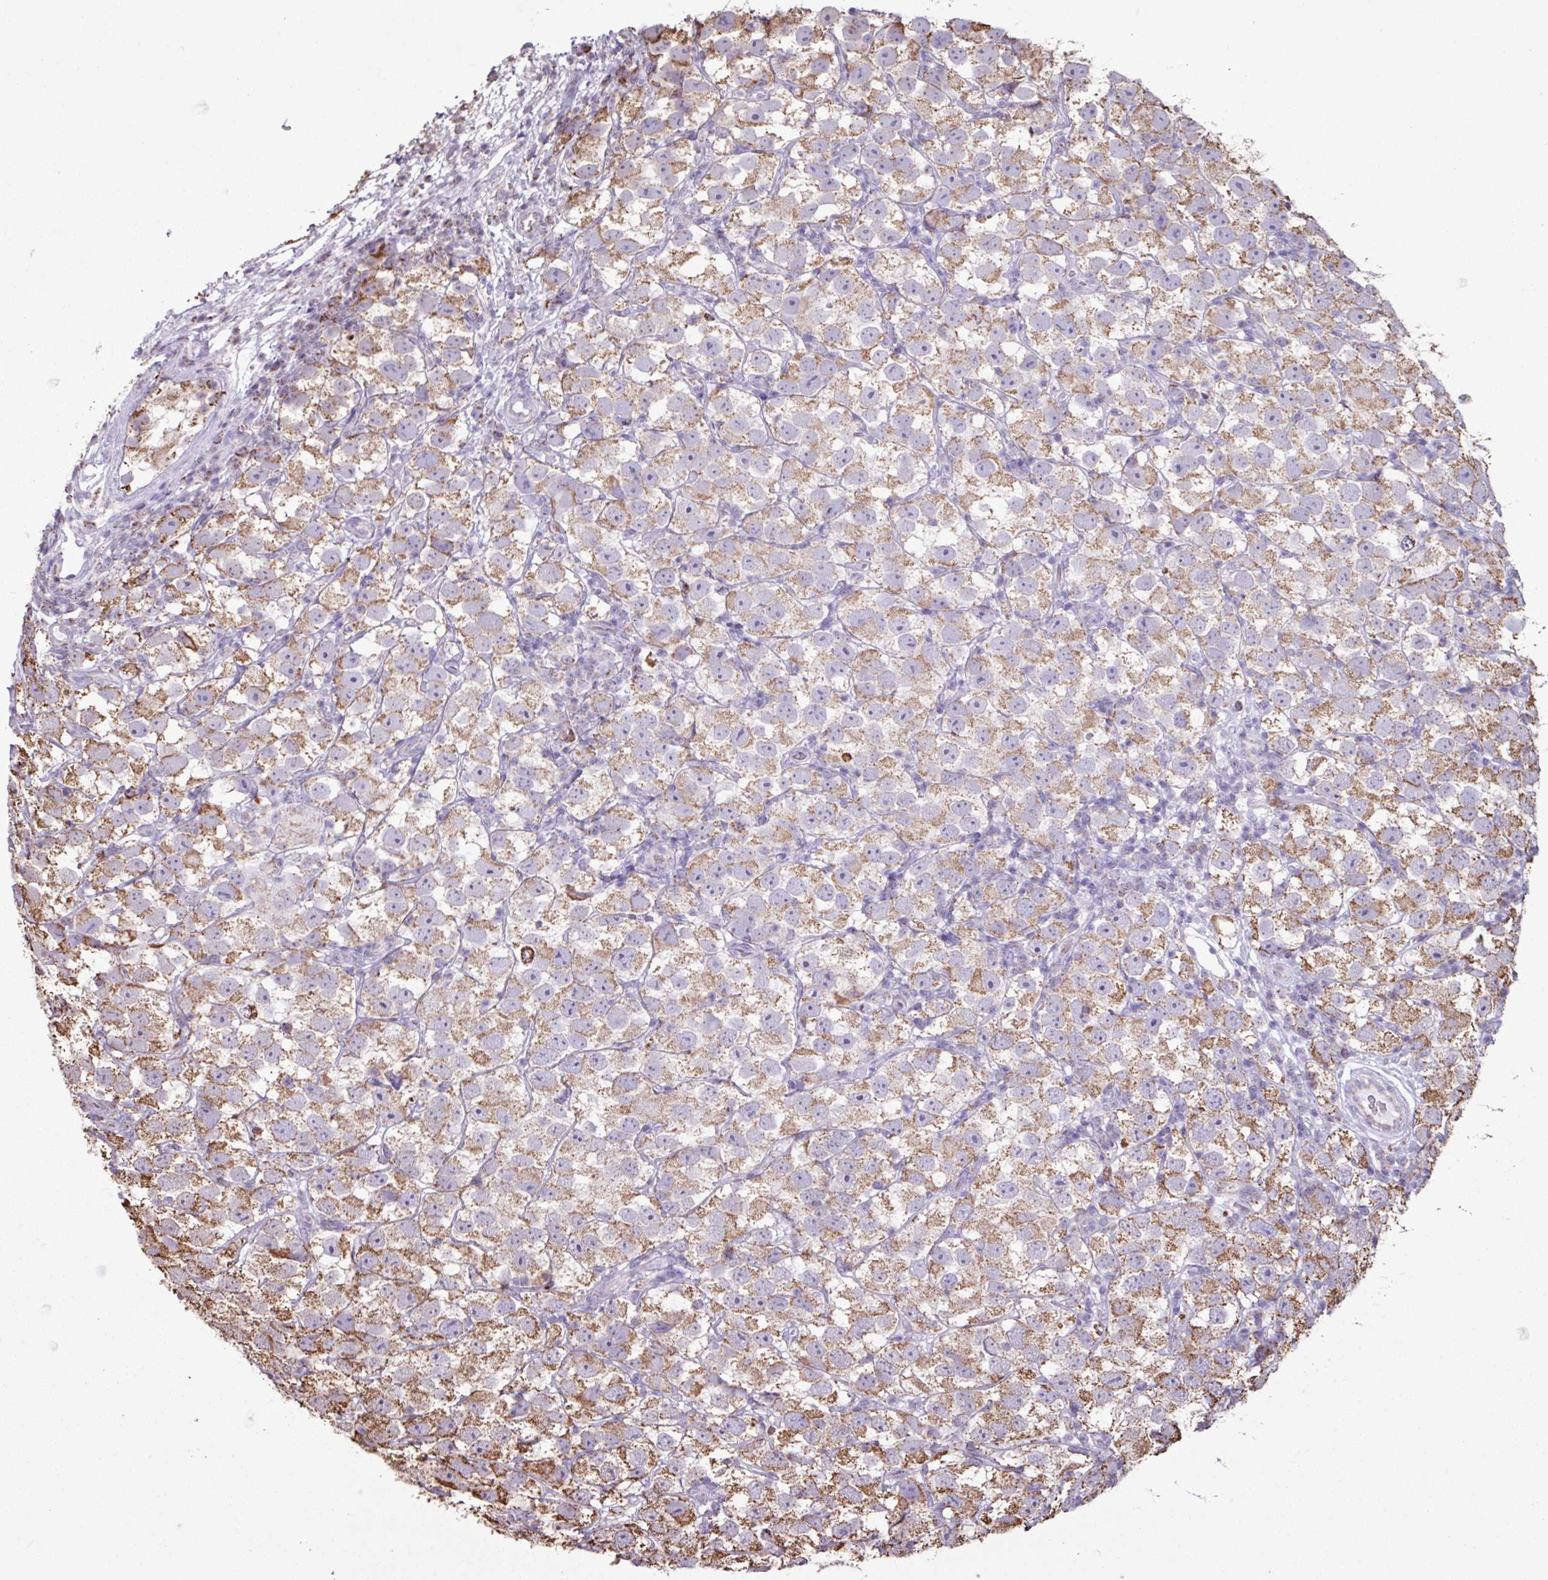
{"staining": {"intensity": "moderate", "quantity": ">75%", "location": "cytoplasmic/membranous"}, "tissue": "testis cancer", "cell_type": "Tumor cells", "image_type": "cancer", "snomed": [{"axis": "morphology", "description": "Seminoma, NOS"}, {"axis": "topography", "description": "Testis"}], "caption": "Testis cancer stained with a brown dye shows moderate cytoplasmic/membranous positive staining in approximately >75% of tumor cells.", "gene": "ALG8", "patient": {"sex": "male", "age": 26}}